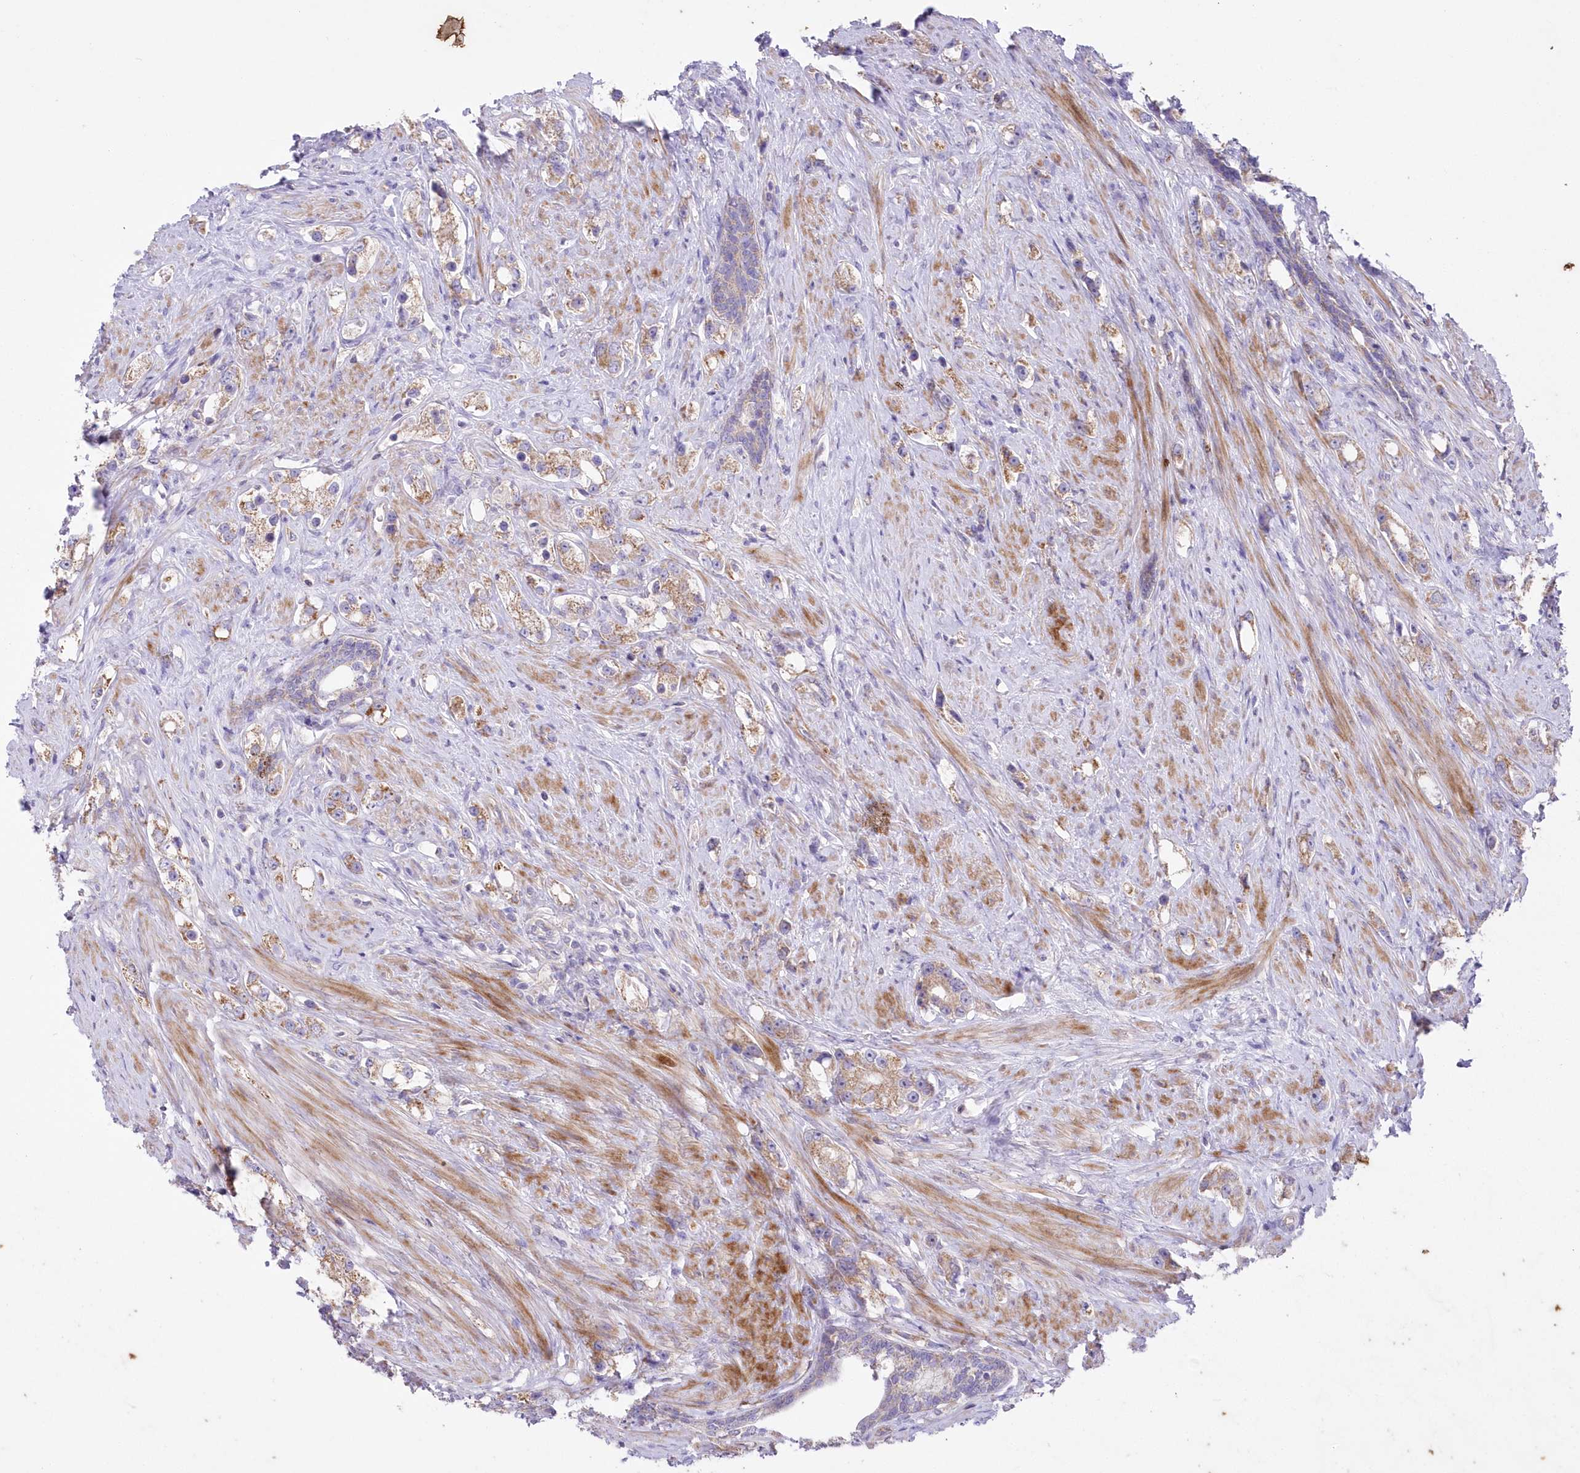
{"staining": {"intensity": "moderate", "quantity": ">75%", "location": "cytoplasmic/membranous"}, "tissue": "prostate cancer", "cell_type": "Tumor cells", "image_type": "cancer", "snomed": [{"axis": "morphology", "description": "Adenocarcinoma, High grade"}, {"axis": "topography", "description": "Prostate"}], "caption": "Human adenocarcinoma (high-grade) (prostate) stained for a protein (brown) displays moderate cytoplasmic/membranous positive positivity in about >75% of tumor cells.", "gene": "ITSN2", "patient": {"sex": "male", "age": 63}}